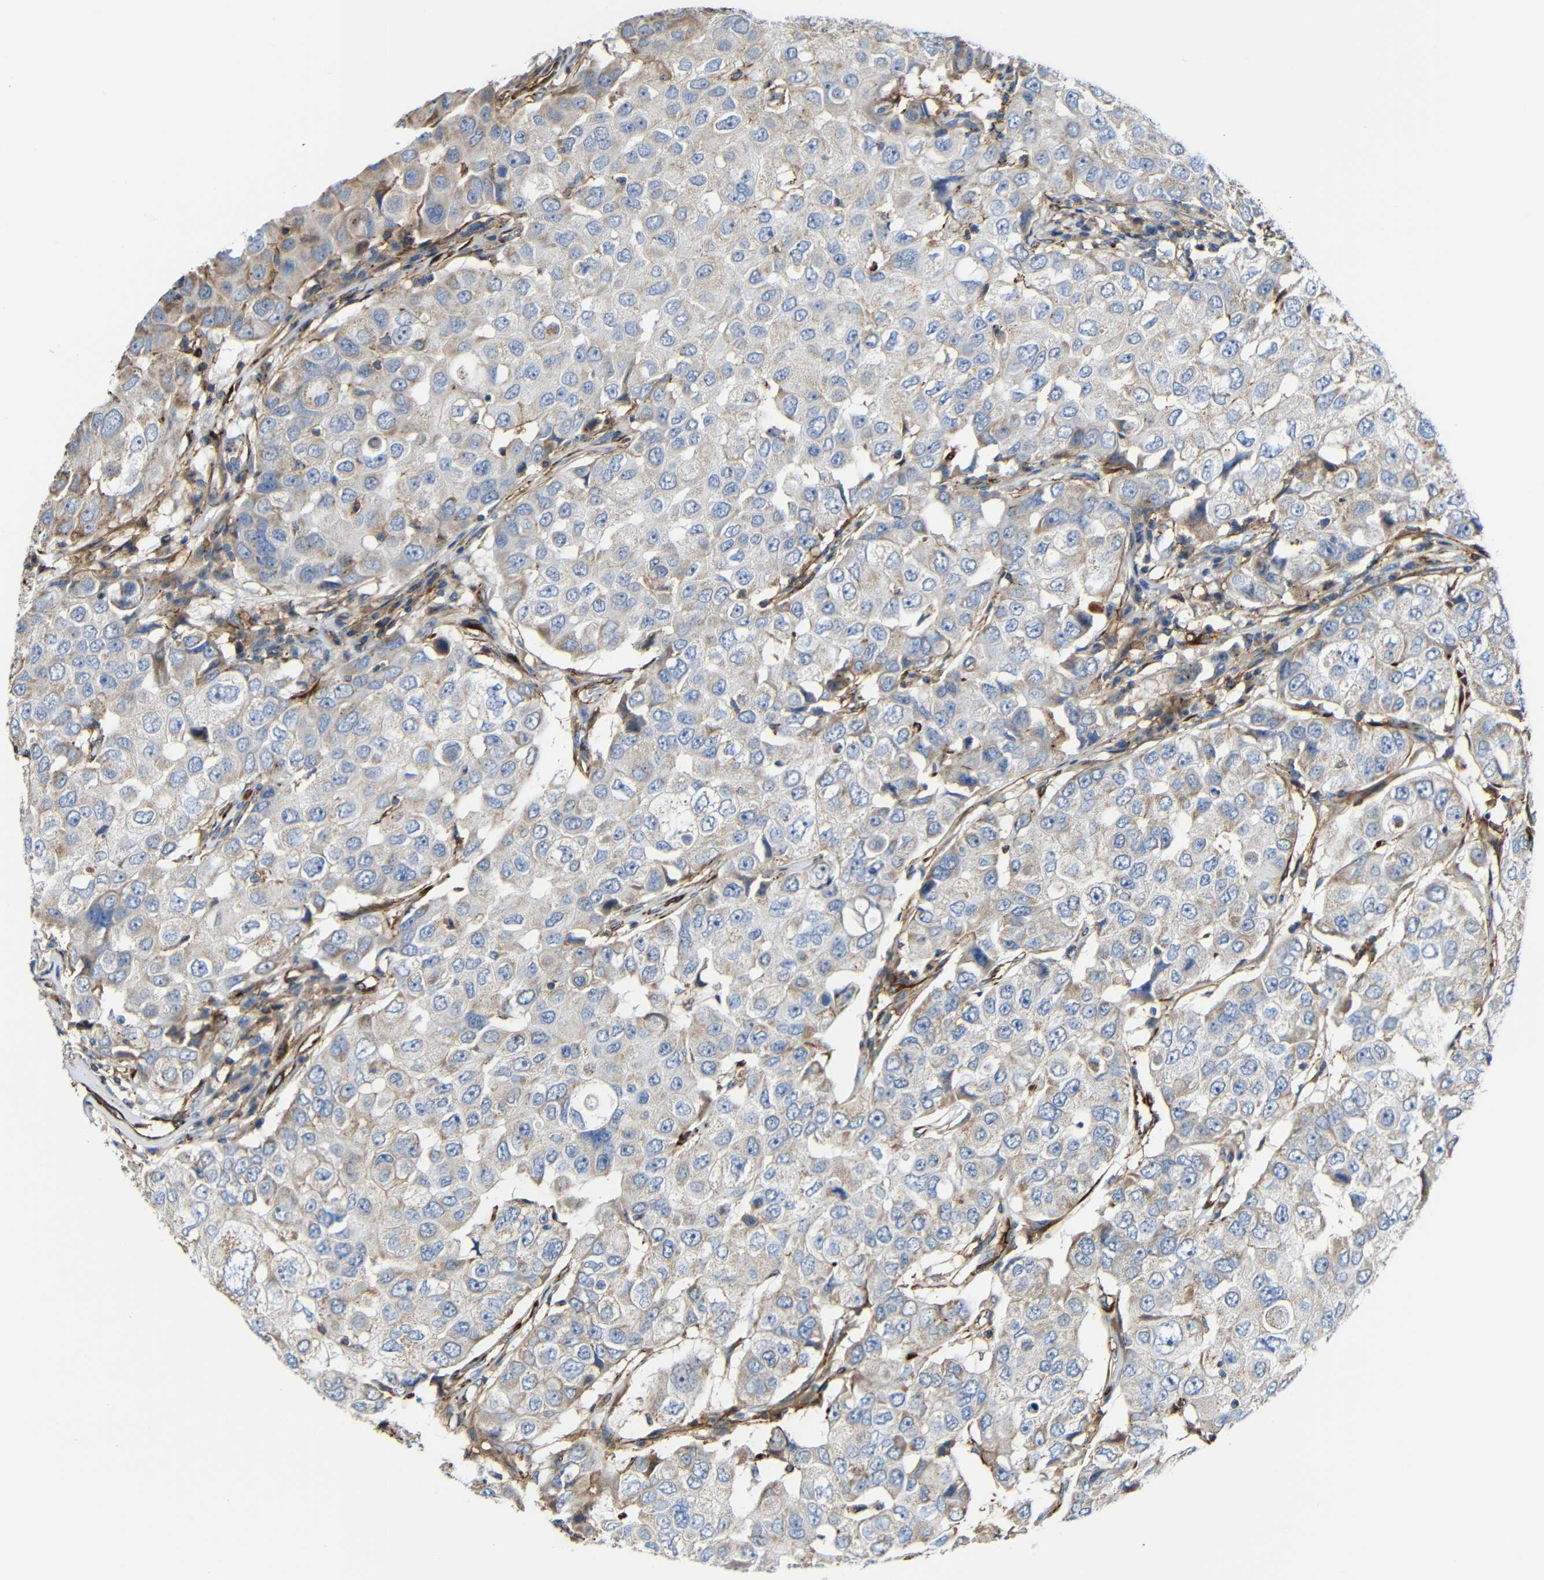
{"staining": {"intensity": "weak", "quantity": "25%-75%", "location": "cytoplasmic/membranous"}, "tissue": "breast cancer", "cell_type": "Tumor cells", "image_type": "cancer", "snomed": [{"axis": "morphology", "description": "Duct carcinoma"}, {"axis": "topography", "description": "Breast"}], "caption": "Protein staining shows weak cytoplasmic/membranous expression in about 25%-75% of tumor cells in breast cancer (invasive ductal carcinoma).", "gene": "IGSF10", "patient": {"sex": "female", "age": 27}}